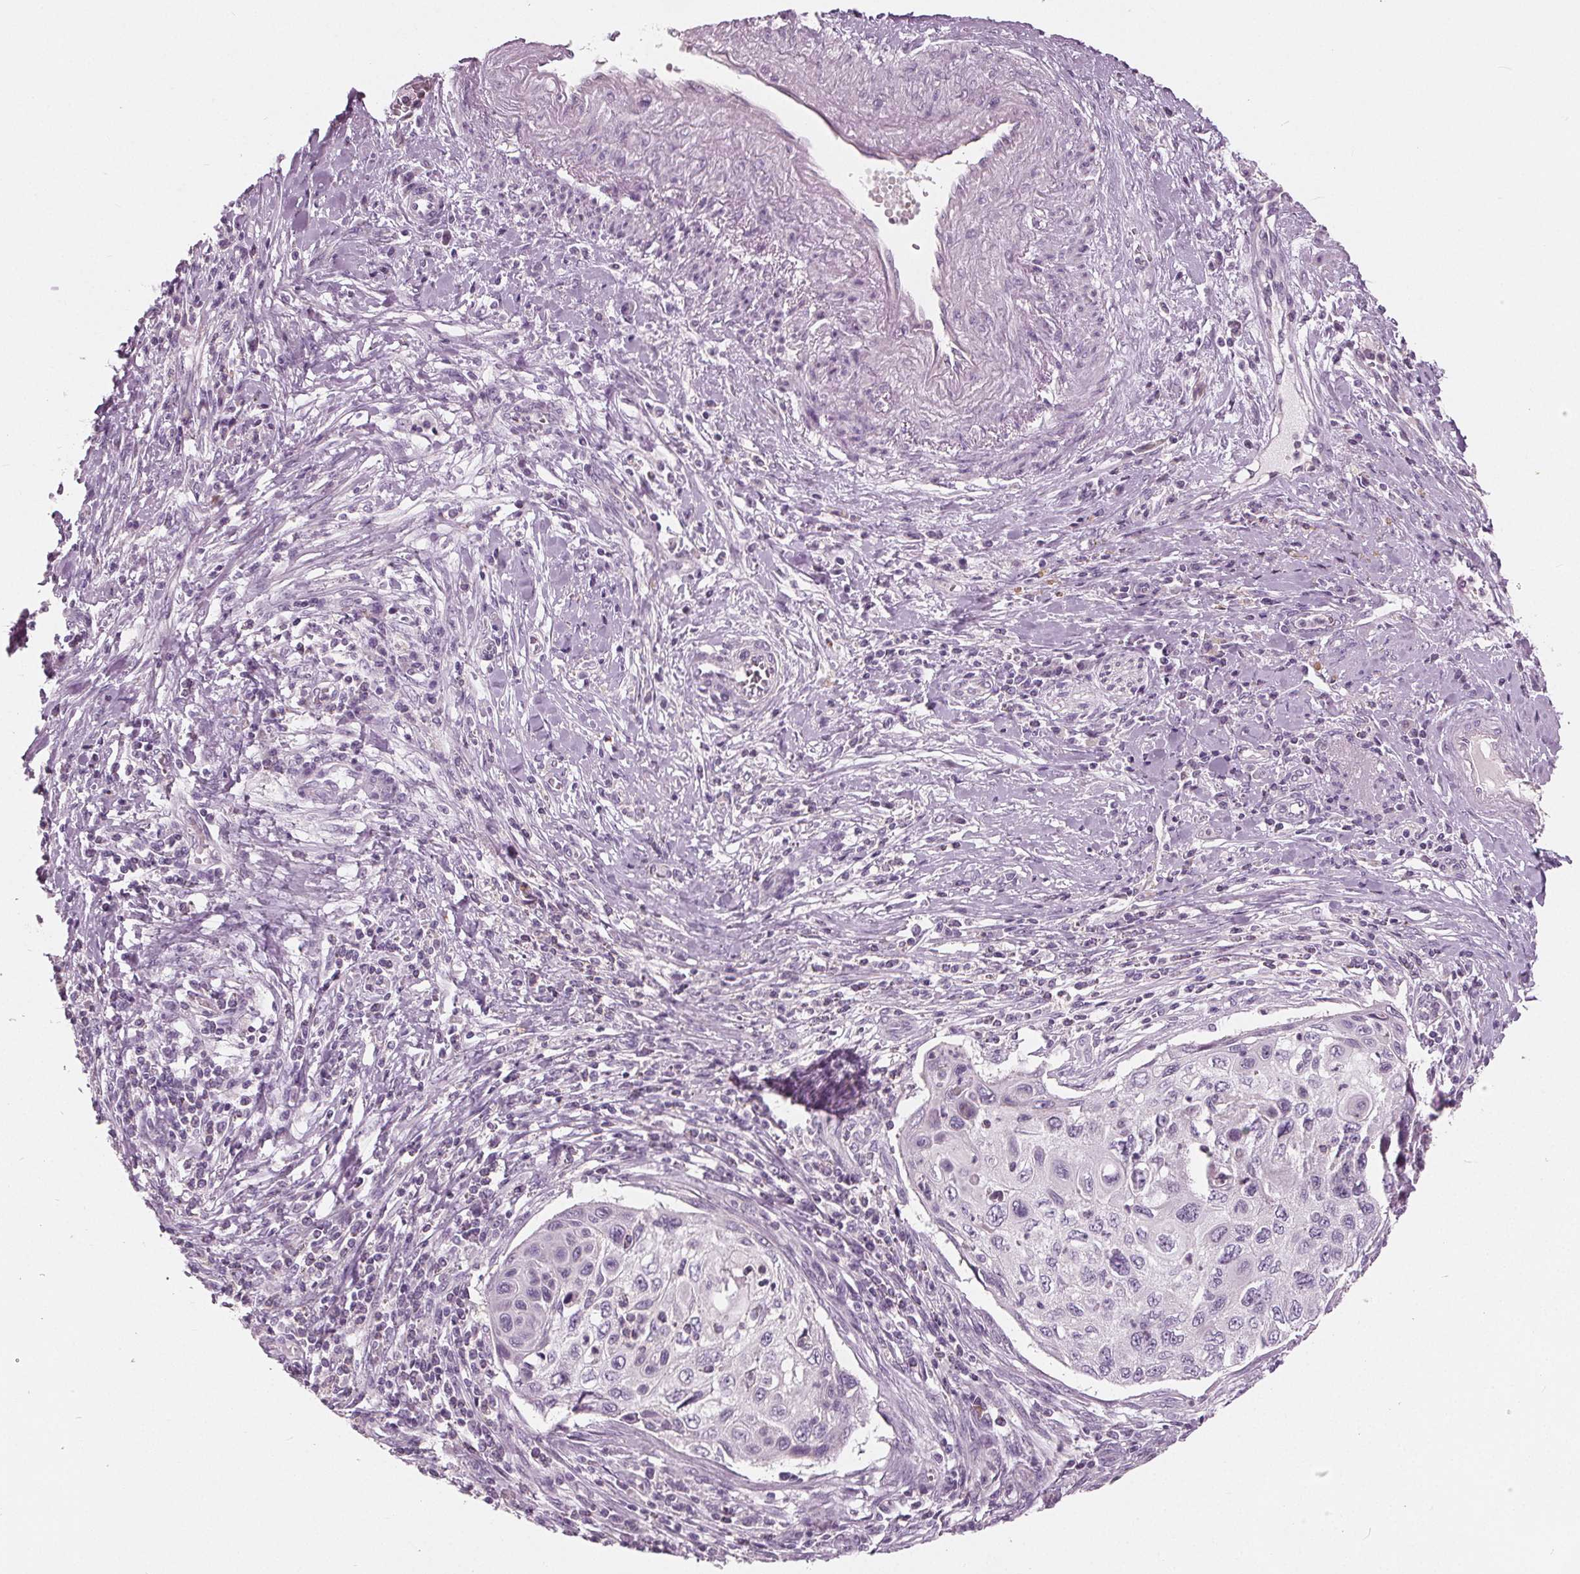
{"staining": {"intensity": "negative", "quantity": "none", "location": "none"}, "tissue": "cervical cancer", "cell_type": "Tumor cells", "image_type": "cancer", "snomed": [{"axis": "morphology", "description": "Squamous cell carcinoma, NOS"}, {"axis": "topography", "description": "Cervix"}], "caption": "The photomicrograph exhibits no staining of tumor cells in cervical squamous cell carcinoma.", "gene": "TKFC", "patient": {"sex": "female", "age": 70}}